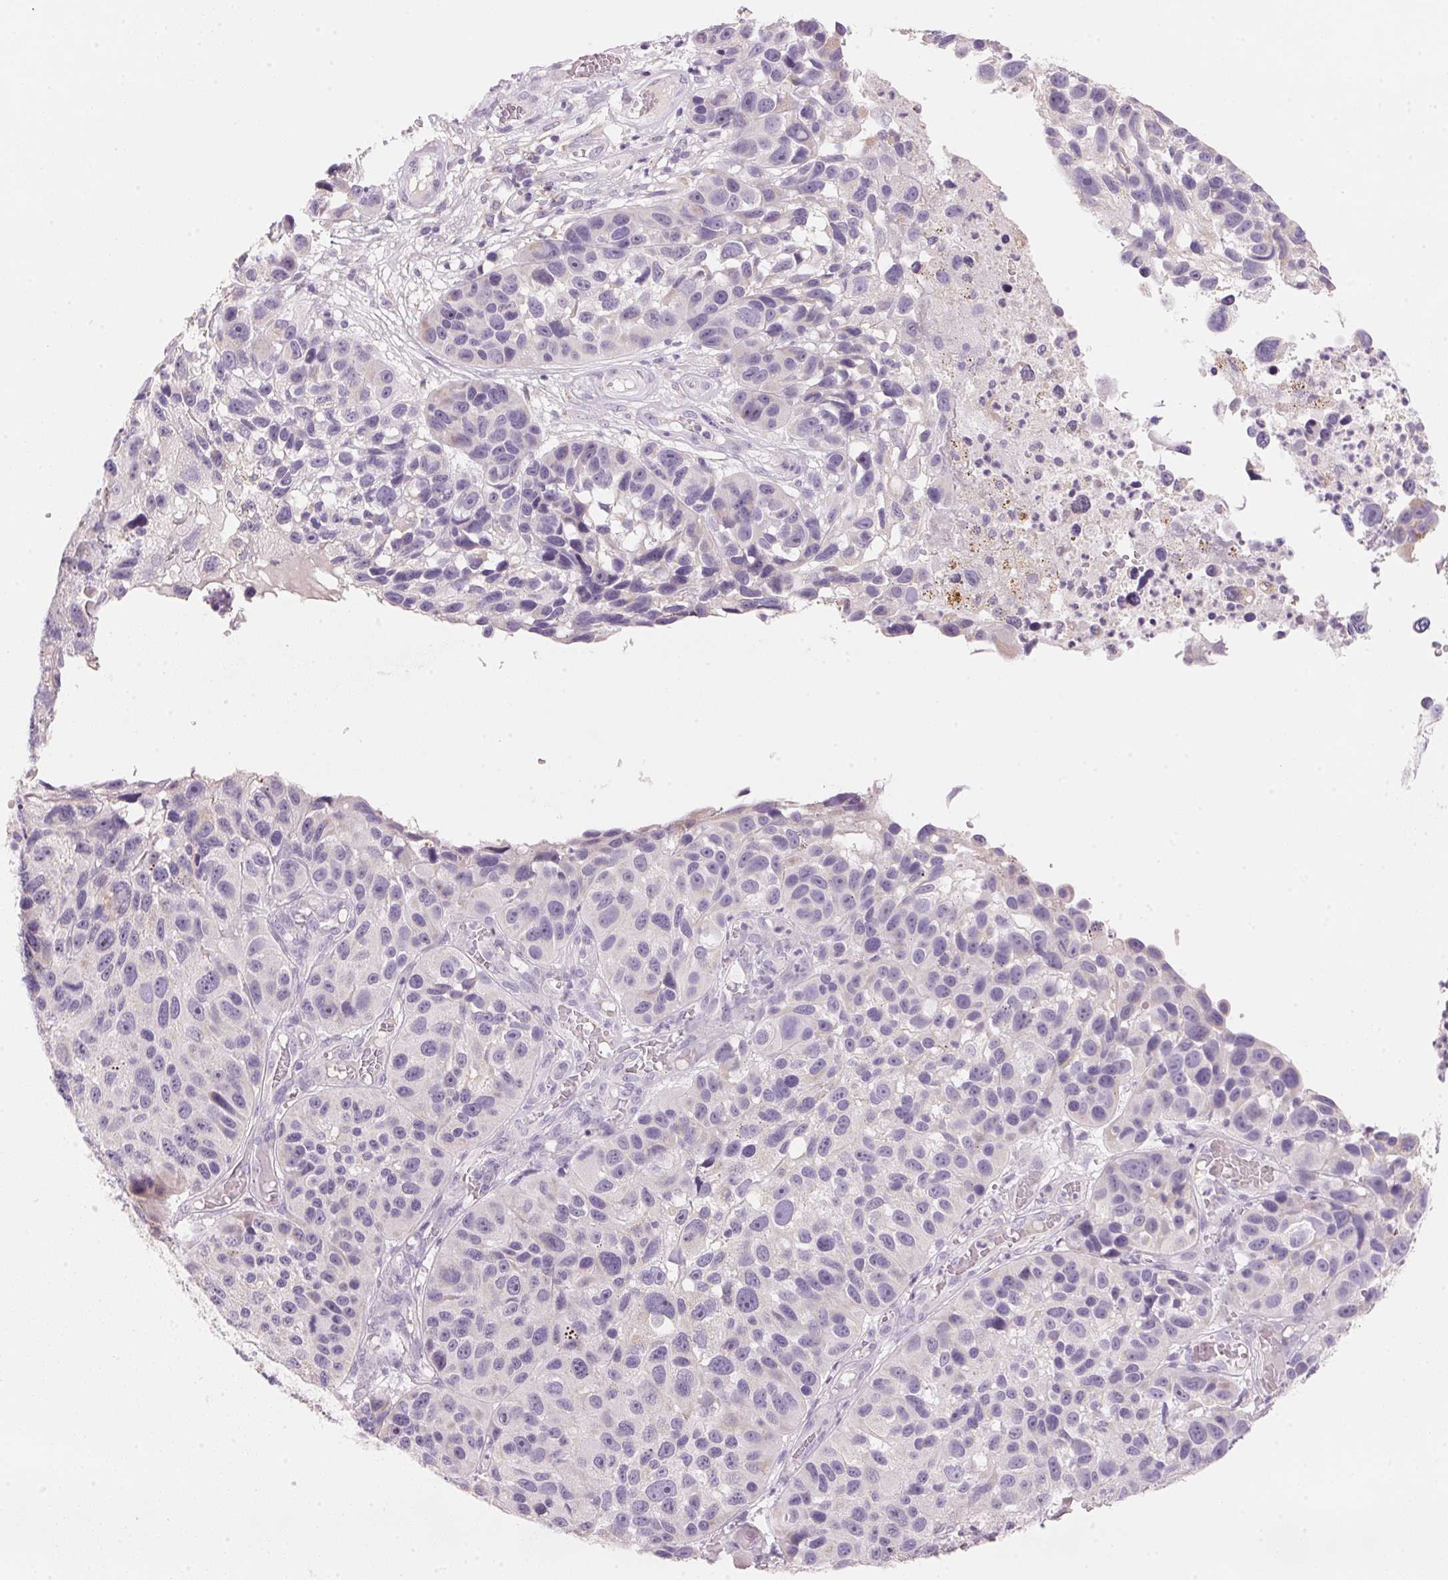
{"staining": {"intensity": "negative", "quantity": "none", "location": "none"}, "tissue": "melanoma", "cell_type": "Tumor cells", "image_type": "cancer", "snomed": [{"axis": "morphology", "description": "Malignant melanoma, NOS"}, {"axis": "topography", "description": "Skin"}], "caption": "There is no significant staining in tumor cells of melanoma.", "gene": "CYP11B1", "patient": {"sex": "male", "age": 53}}